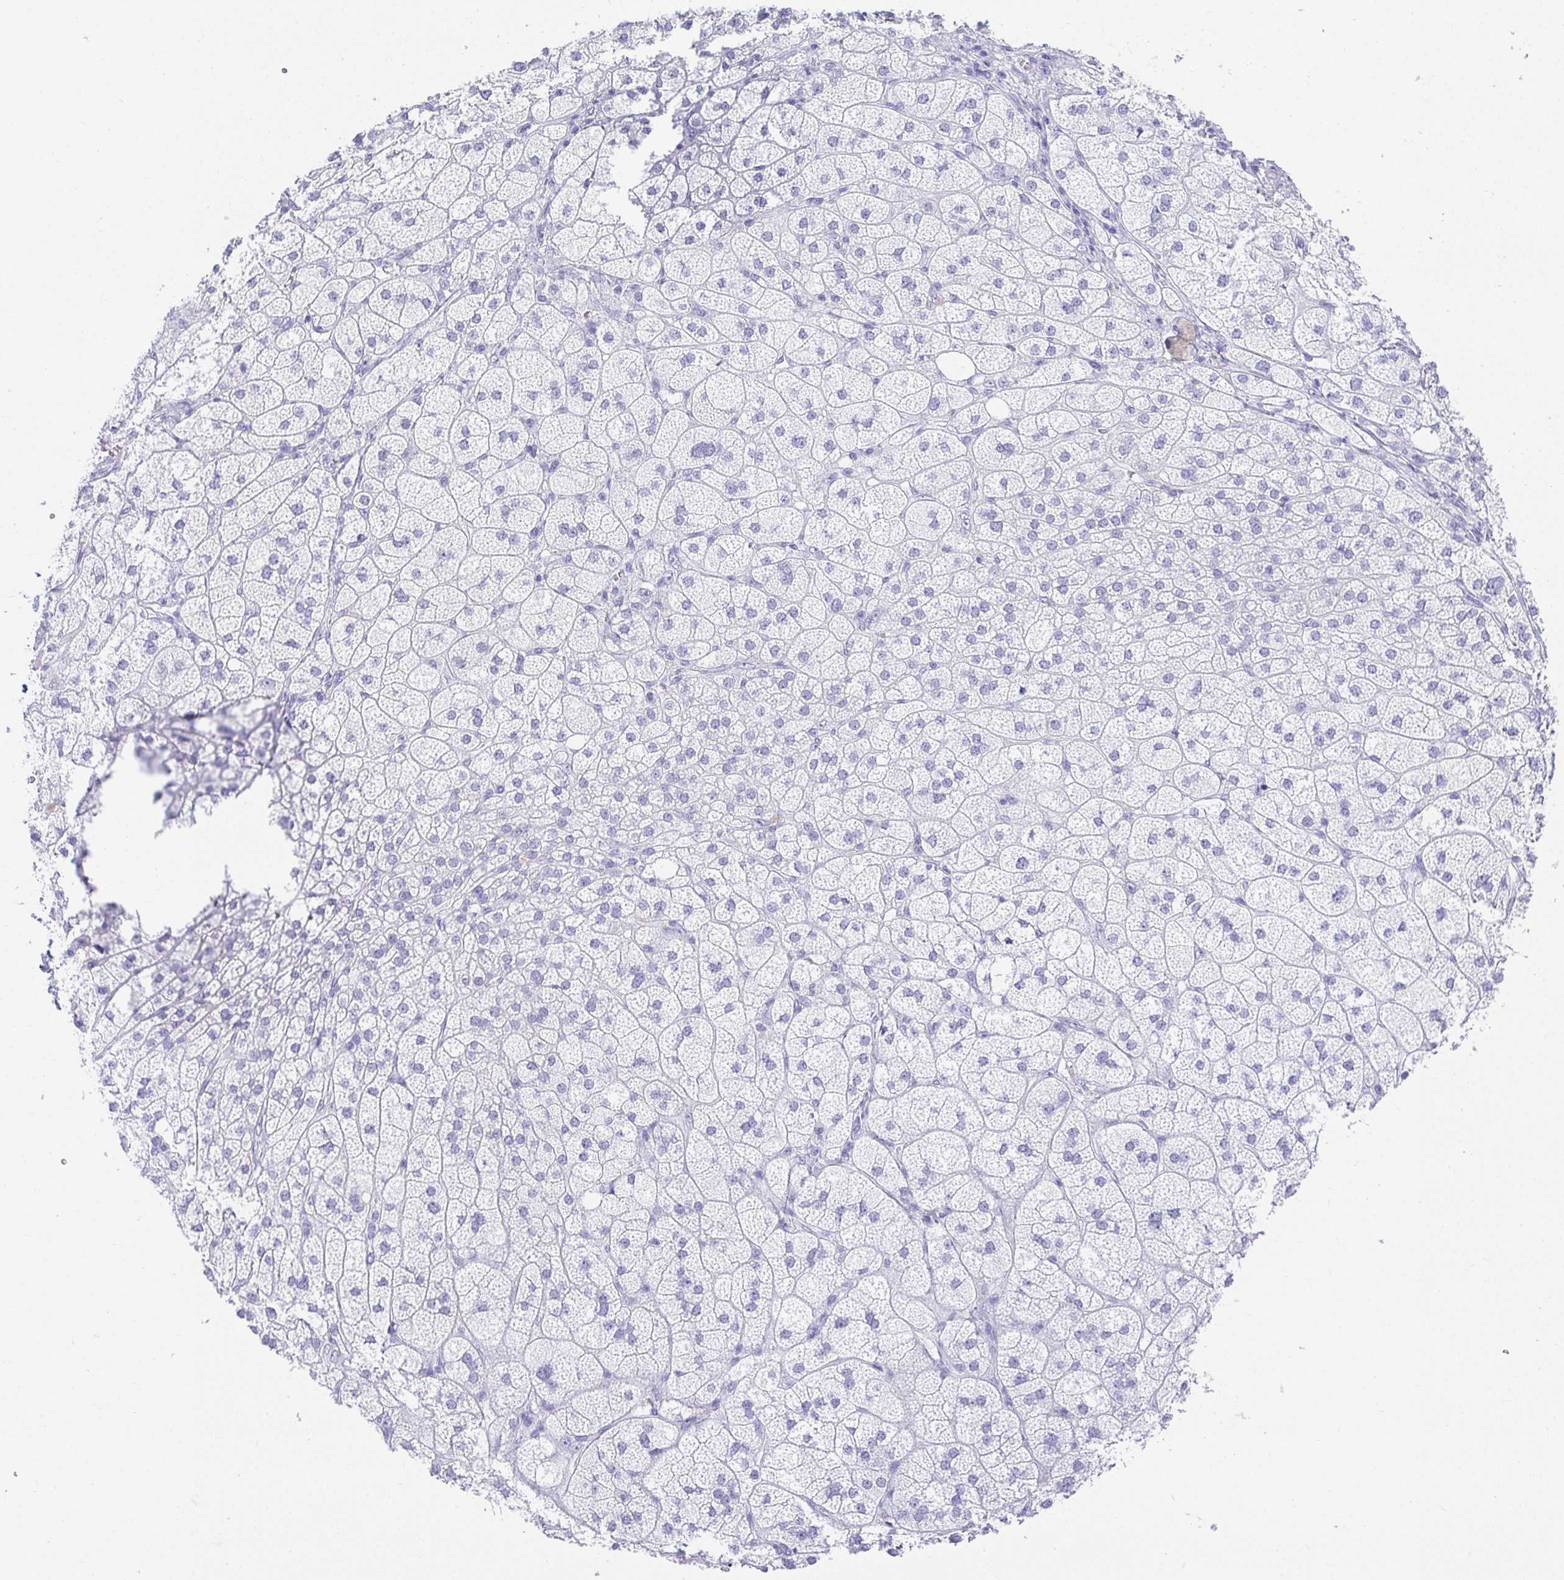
{"staining": {"intensity": "weak", "quantity": "<25%", "location": "cytoplasmic/membranous"}, "tissue": "adrenal gland", "cell_type": "Glandular cells", "image_type": "normal", "snomed": [{"axis": "morphology", "description": "Normal tissue, NOS"}, {"axis": "topography", "description": "Adrenal gland"}], "caption": "Immunohistochemical staining of normal adrenal gland reveals no significant positivity in glandular cells.", "gene": "CHAT", "patient": {"sex": "female", "age": 60}}